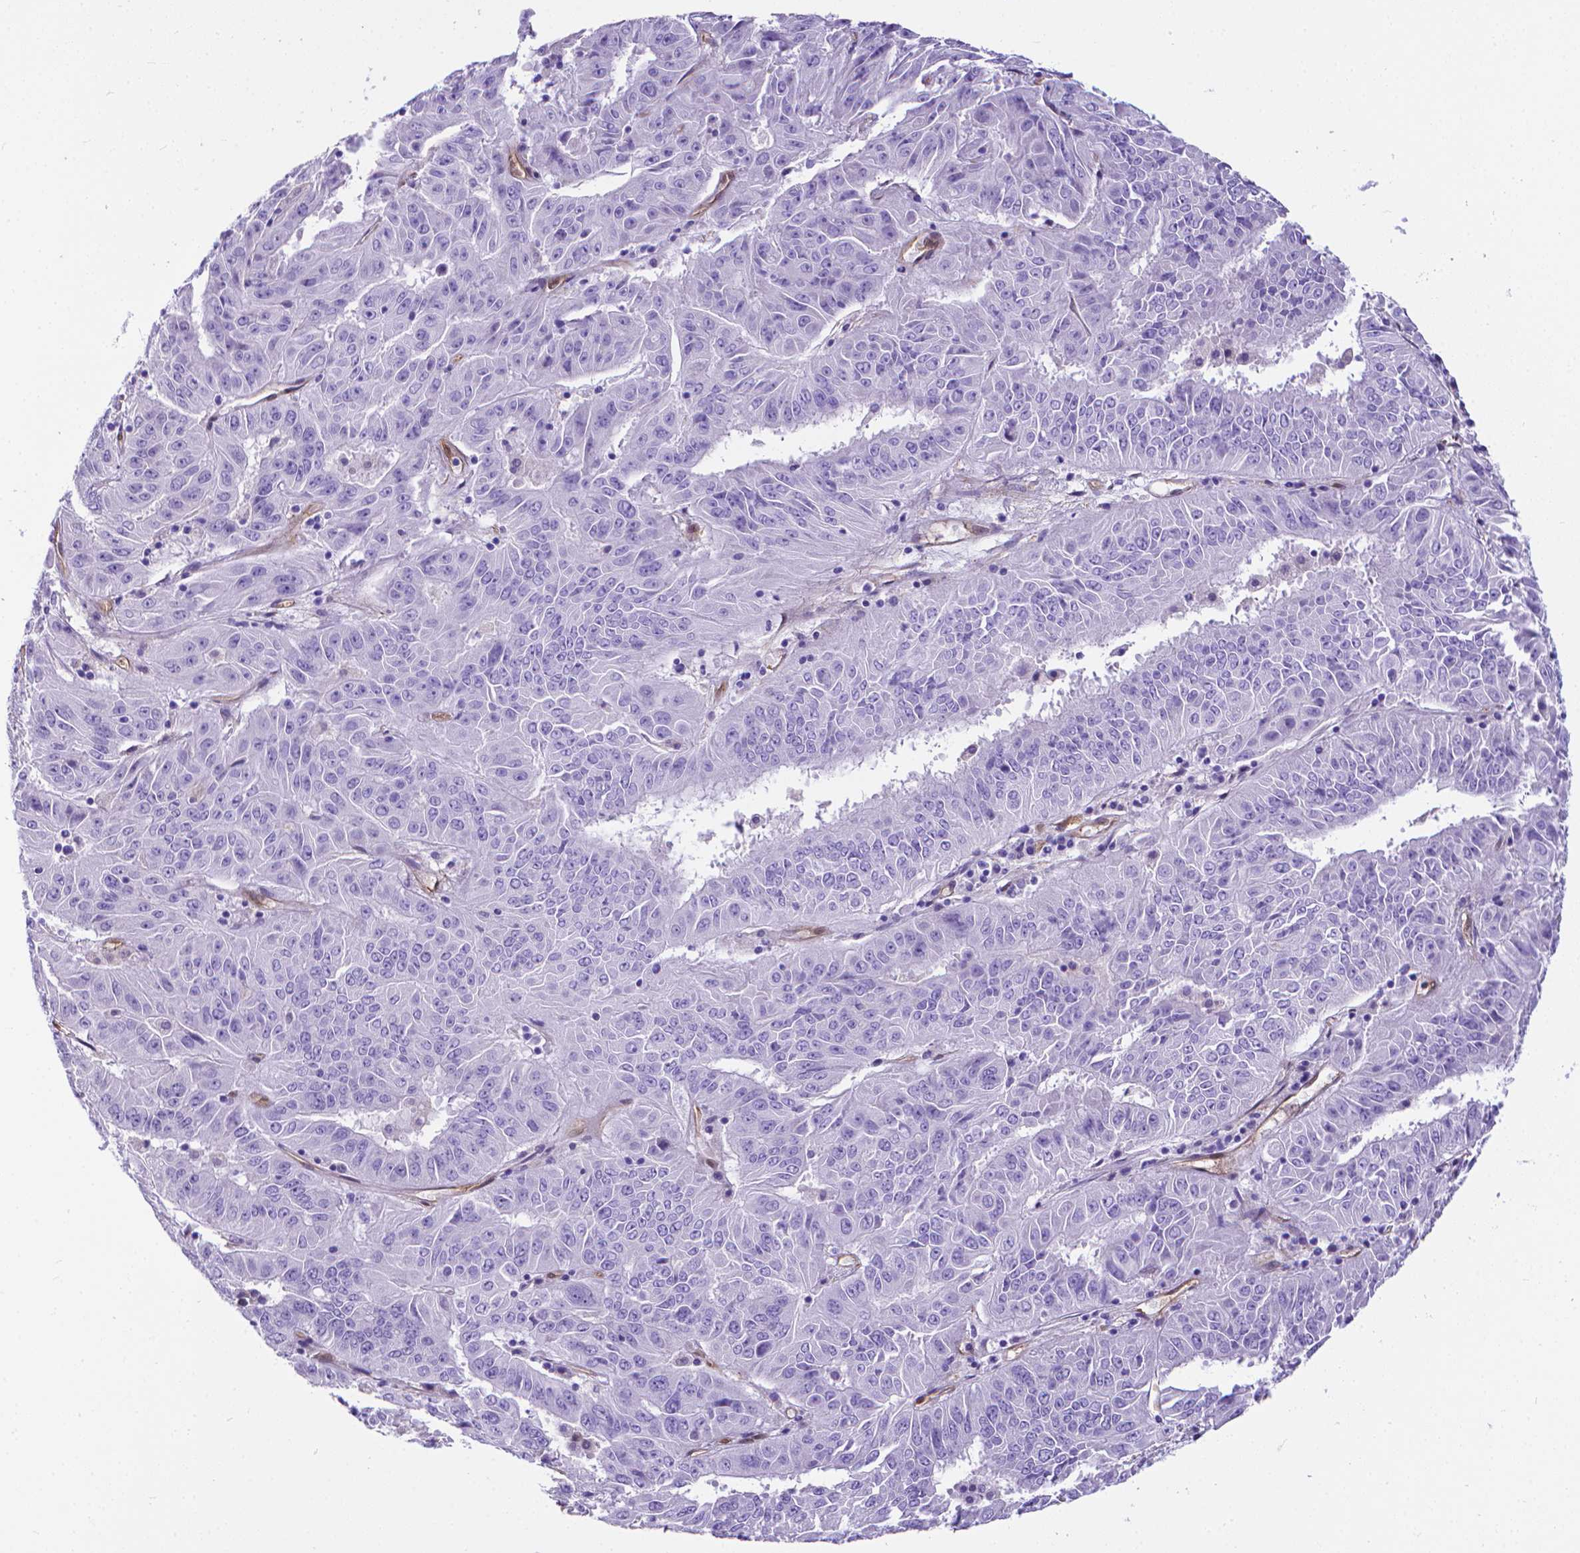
{"staining": {"intensity": "negative", "quantity": "none", "location": "none"}, "tissue": "pancreatic cancer", "cell_type": "Tumor cells", "image_type": "cancer", "snomed": [{"axis": "morphology", "description": "Adenocarcinoma, NOS"}, {"axis": "topography", "description": "Pancreas"}], "caption": "This image is of pancreatic cancer stained with immunohistochemistry to label a protein in brown with the nuclei are counter-stained blue. There is no expression in tumor cells.", "gene": "CLIC4", "patient": {"sex": "male", "age": 63}}